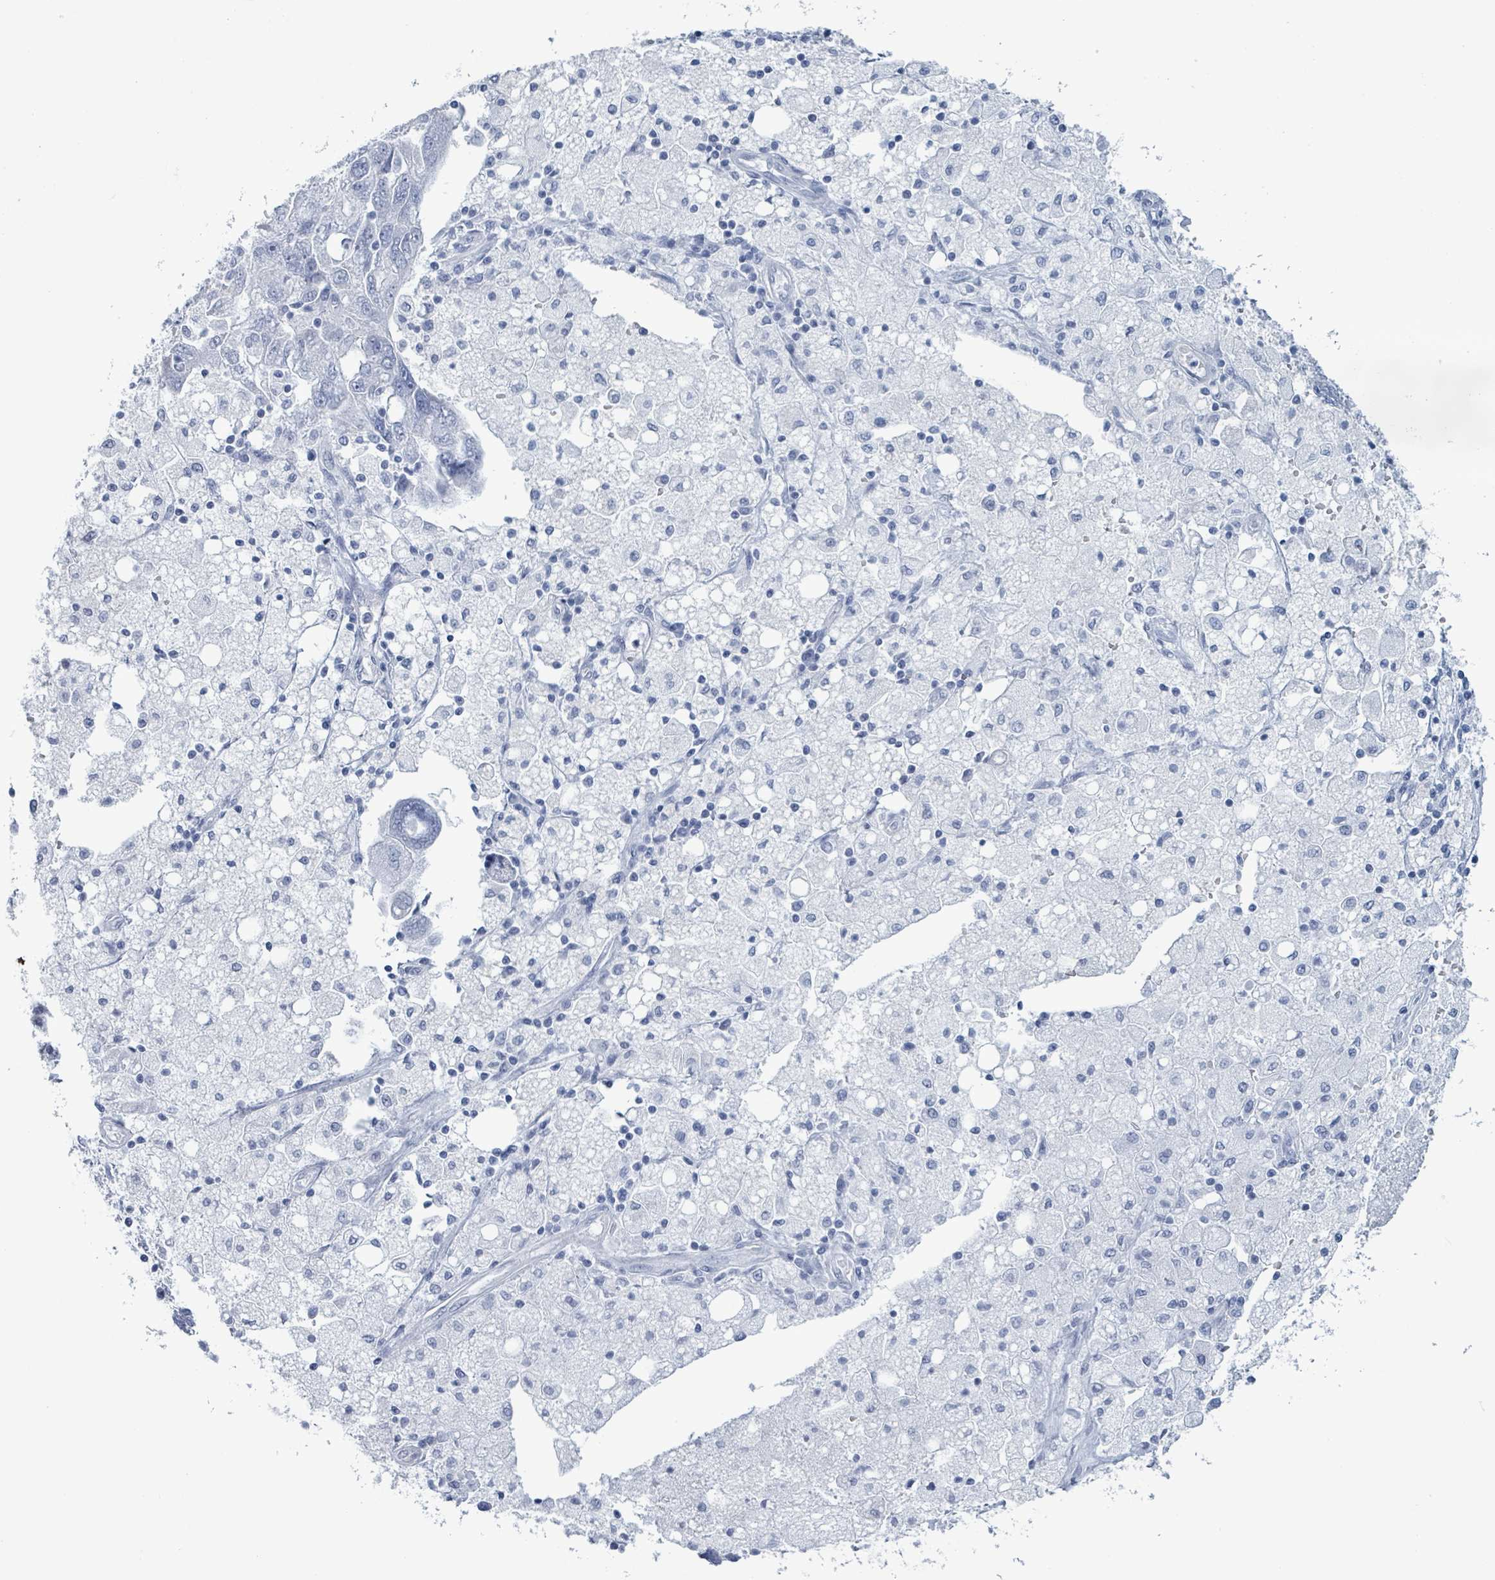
{"staining": {"intensity": "negative", "quantity": "none", "location": "none"}, "tissue": "ovarian cancer", "cell_type": "Tumor cells", "image_type": "cancer", "snomed": [{"axis": "morphology", "description": "Carcinoma, NOS"}, {"axis": "morphology", "description": "Cystadenocarcinoma, serous, NOS"}, {"axis": "topography", "description": "Ovary"}], "caption": "A photomicrograph of human ovarian cancer (serous cystadenocarcinoma) is negative for staining in tumor cells. Brightfield microscopy of IHC stained with DAB (brown) and hematoxylin (blue), captured at high magnification.", "gene": "NKX2-1", "patient": {"sex": "female", "age": 69}}